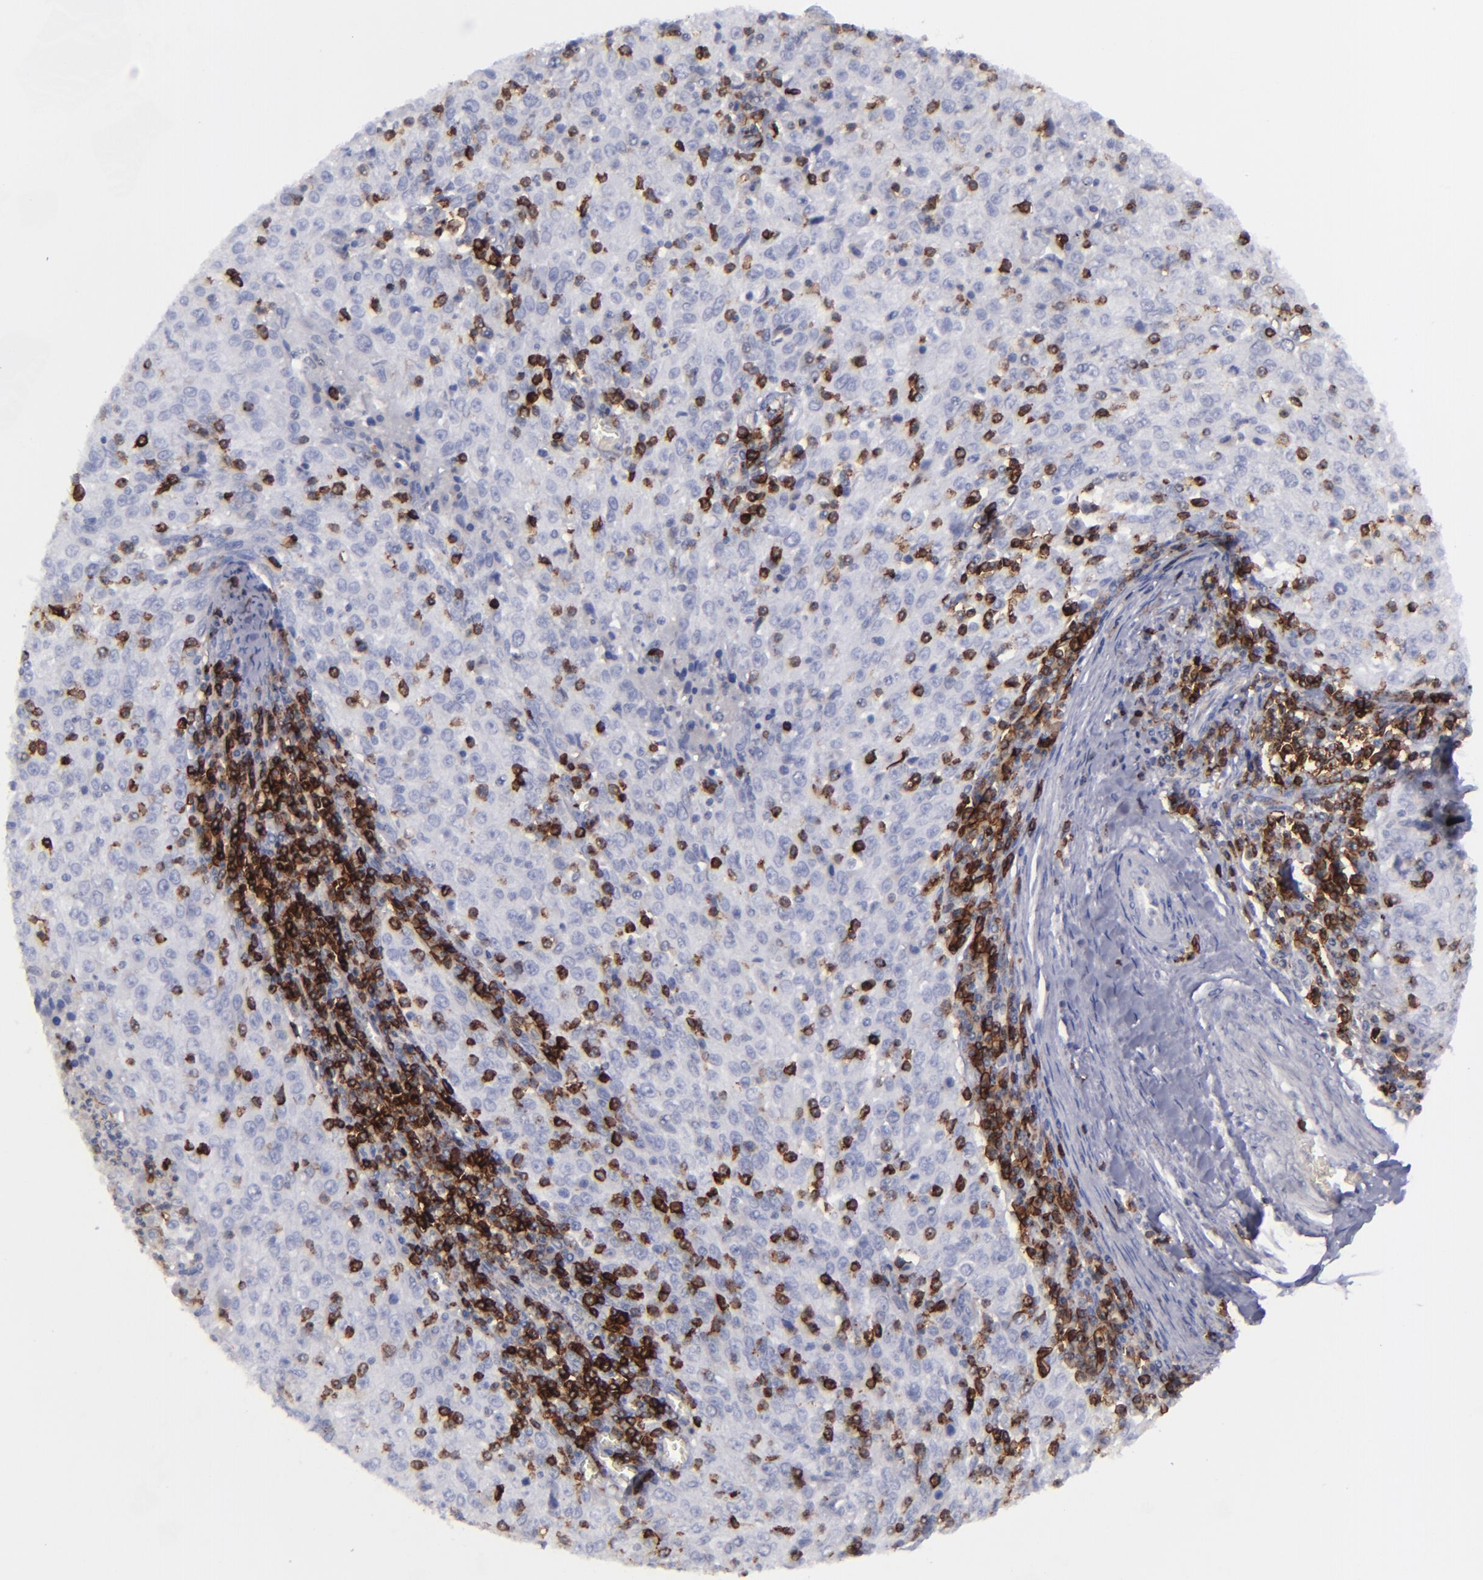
{"staining": {"intensity": "negative", "quantity": "none", "location": "none"}, "tissue": "cervical cancer", "cell_type": "Tumor cells", "image_type": "cancer", "snomed": [{"axis": "morphology", "description": "Squamous cell carcinoma, NOS"}, {"axis": "topography", "description": "Cervix"}], "caption": "A photomicrograph of cervical cancer stained for a protein displays no brown staining in tumor cells.", "gene": "CD27", "patient": {"sex": "female", "age": 27}}